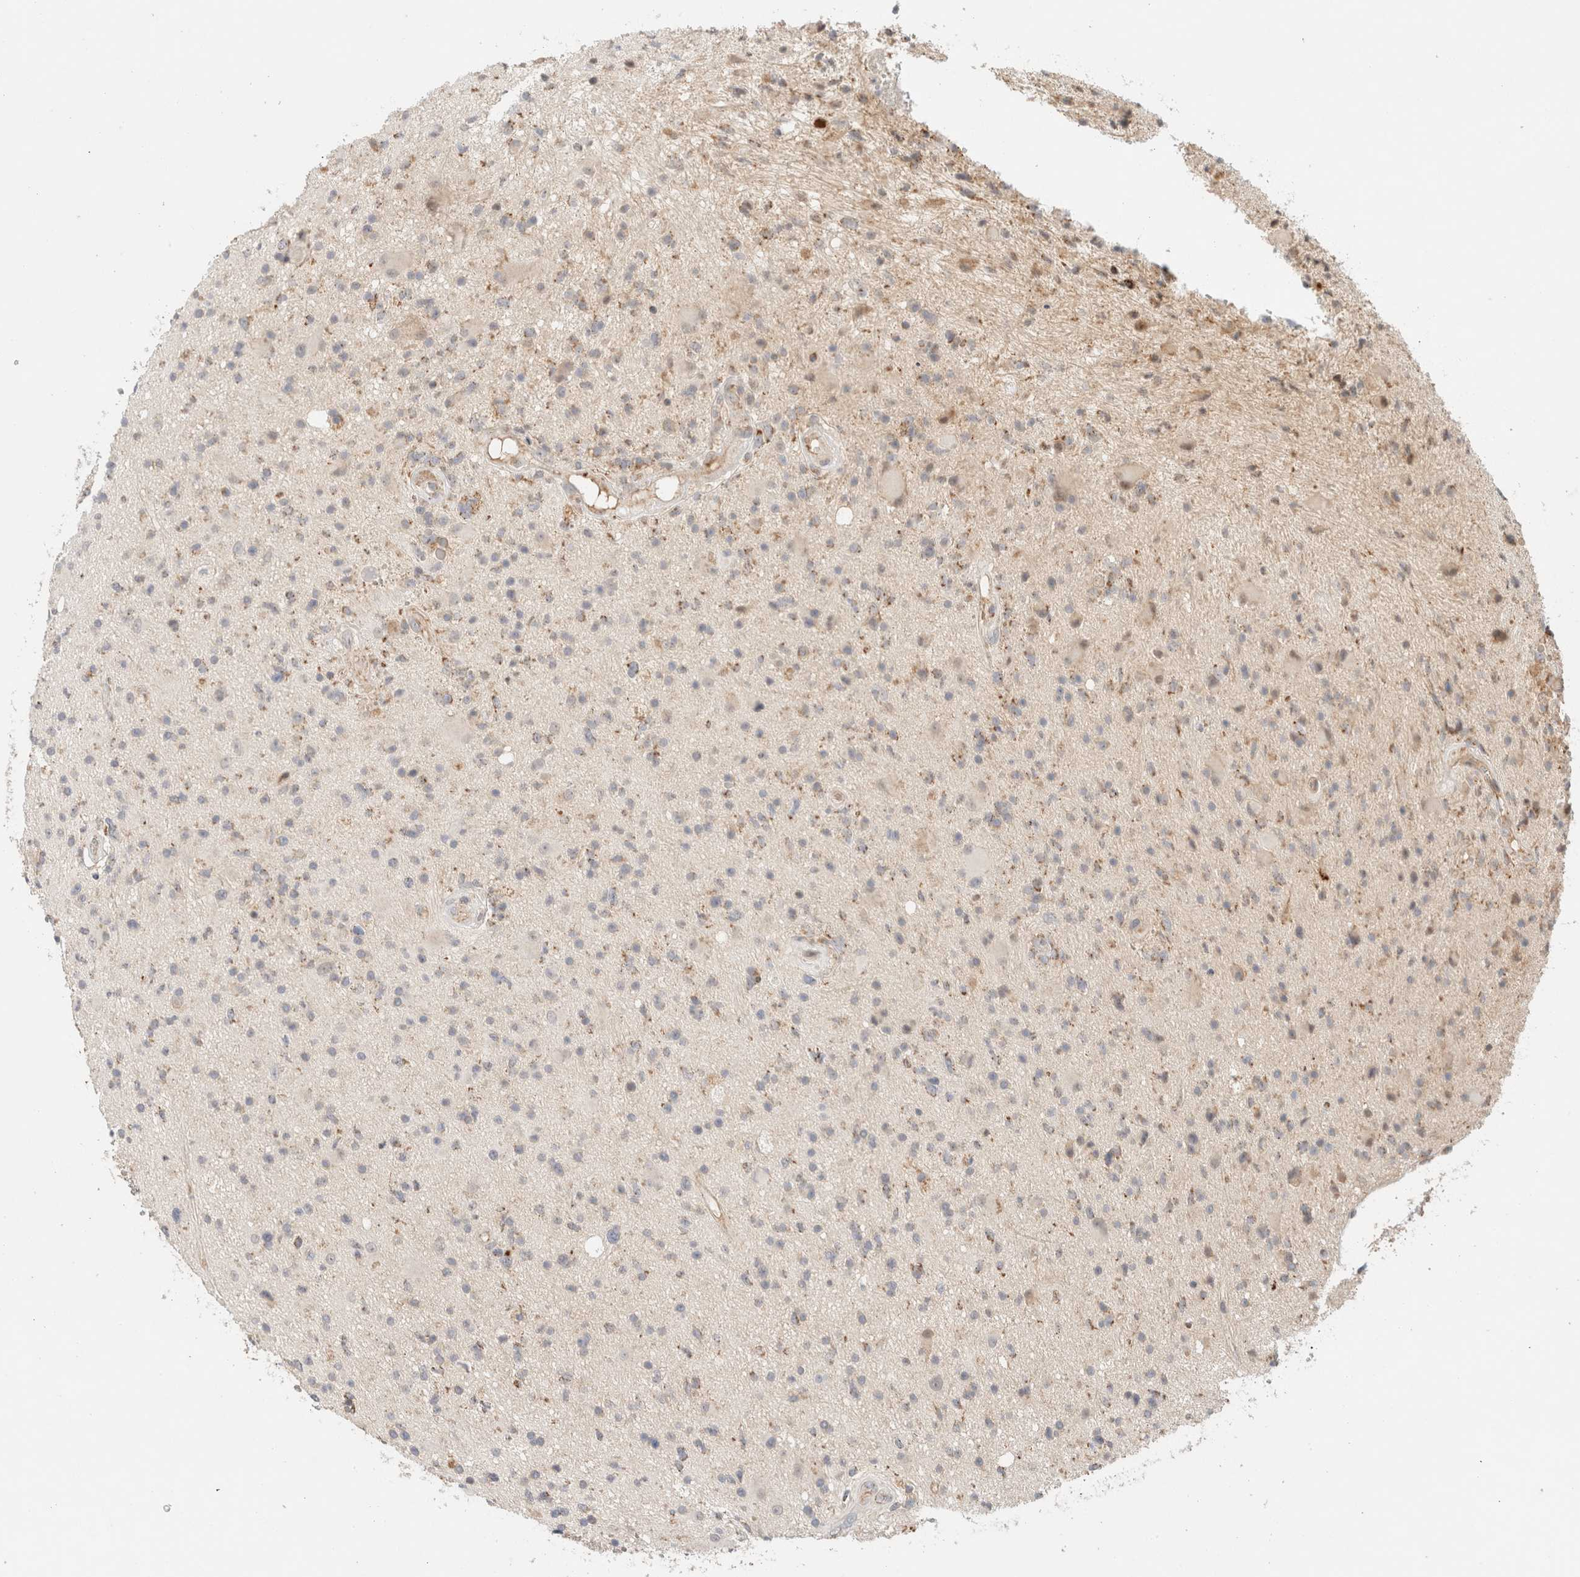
{"staining": {"intensity": "weak", "quantity": "<25%", "location": "cytoplasmic/membranous"}, "tissue": "glioma", "cell_type": "Tumor cells", "image_type": "cancer", "snomed": [{"axis": "morphology", "description": "Glioma, malignant, High grade"}, {"axis": "topography", "description": "Brain"}], "caption": "The micrograph demonstrates no significant staining in tumor cells of glioma.", "gene": "MRM3", "patient": {"sex": "male", "age": 33}}